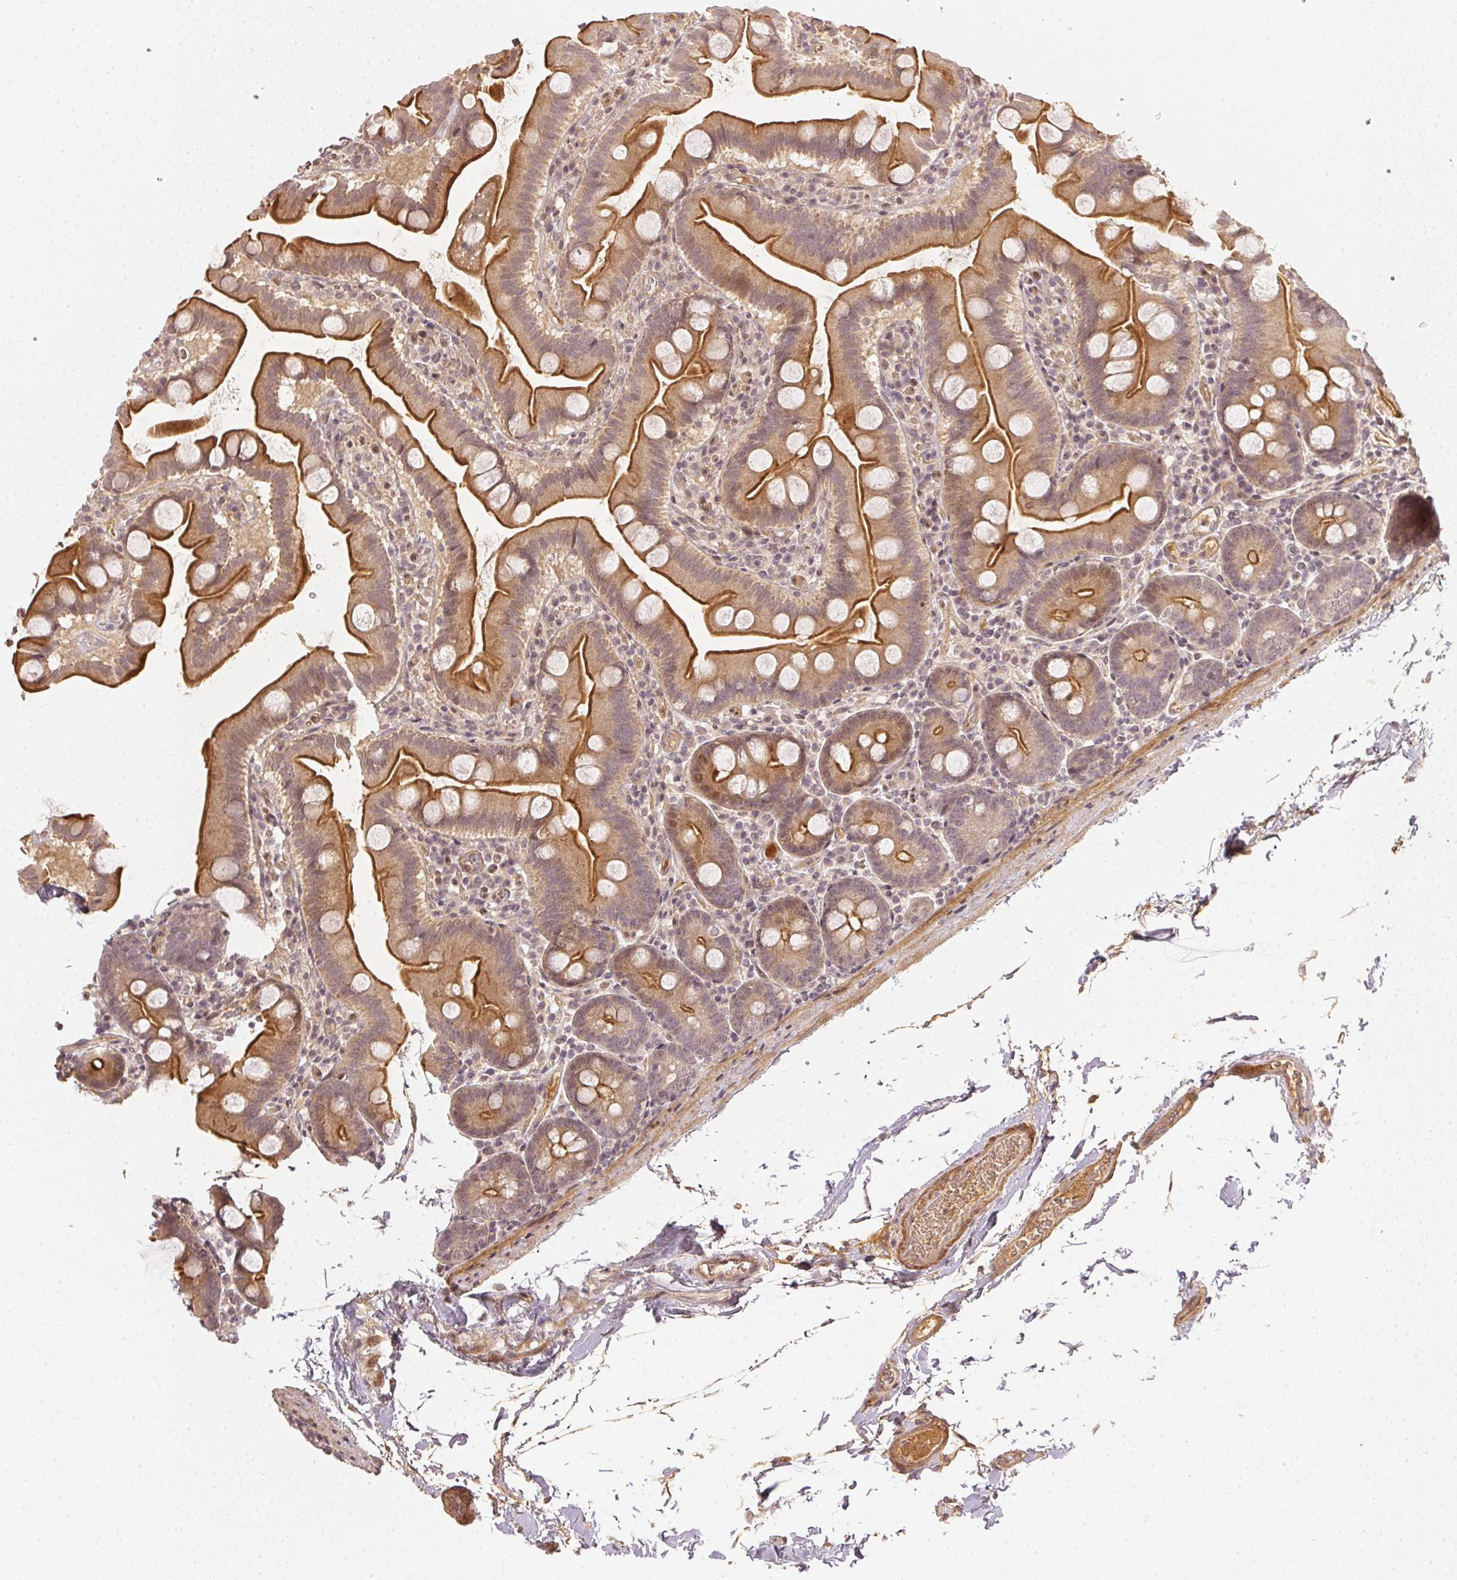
{"staining": {"intensity": "moderate", "quantity": ">75%", "location": "cytoplasmic/membranous"}, "tissue": "small intestine", "cell_type": "Glandular cells", "image_type": "normal", "snomed": [{"axis": "morphology", "description": "Normal tissue, NOS"}, {"axis": "topography", "description": "Small intestine"}], "caption": "Moderate cytoplasmic/membranous protein positivity is identified in approximately >75% of glandular cells in small intestine. (Stains: DAB in brown, nuclei in blue, Microscopy: brightfield microscopy at high magnification).", "gene": "SERPINE1", "patient": {"sex": "female", "age": 68}}